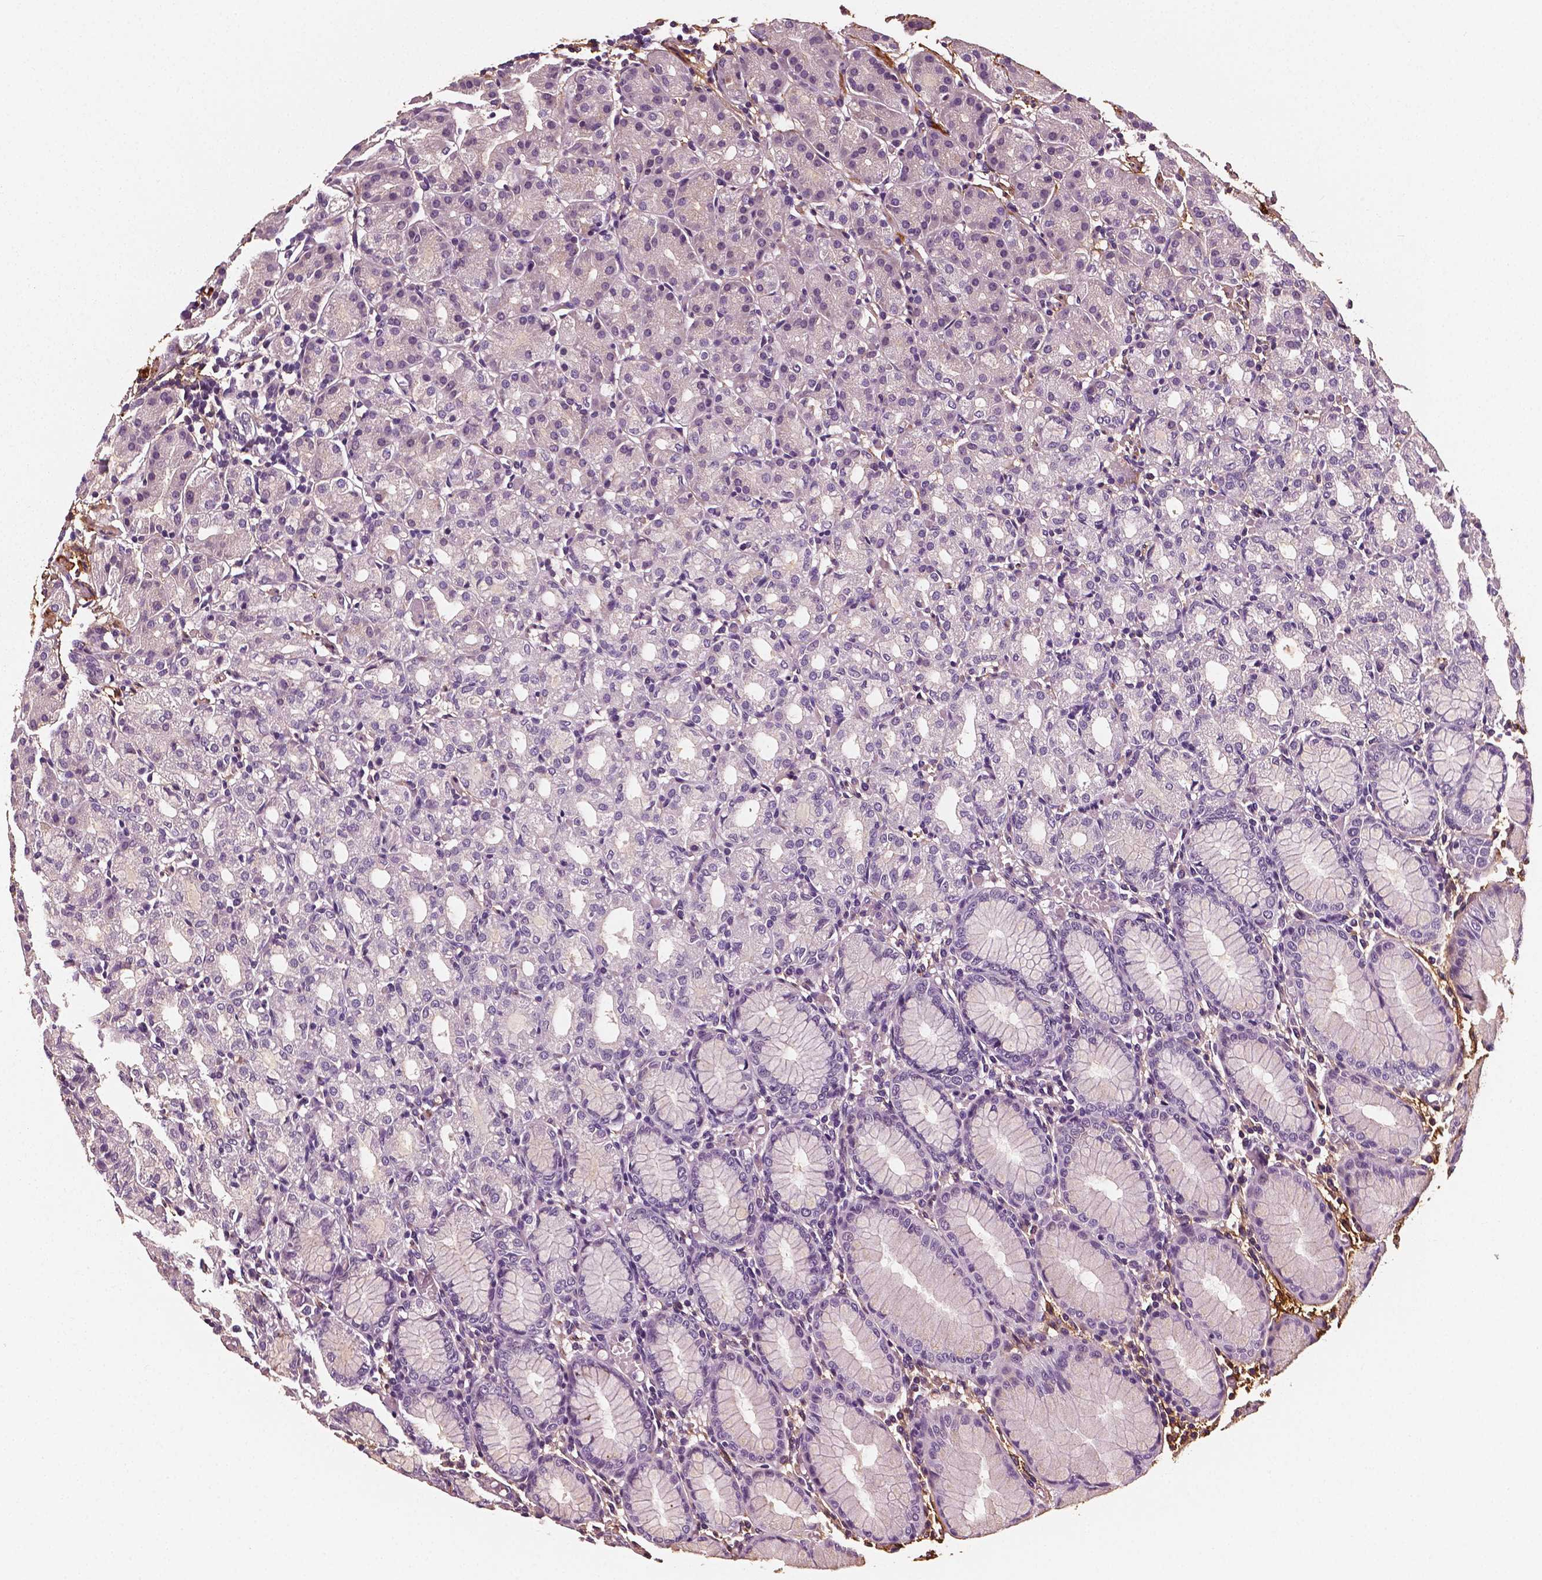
{"staining": {"intensity": "moderate", "quantity": "<25%", "location": "cytoplasmic/membranous"}, "tissue": "stomach", "cell_type": "Glandular cells", "image_type": "normal", "snomed": [{"axis": "morphology", "description": "Normal tissue, NOS"}, {"axis": "topography", "description": "Stomach"}], "caption": "Immunohistochemical staining of normal human stomach demonstrates moderate cytoplasmic/membranous protein expression in about <25% of glandular cells.", "gene": "FBLN1", "patient": {"sex": "female", "age": 57}}